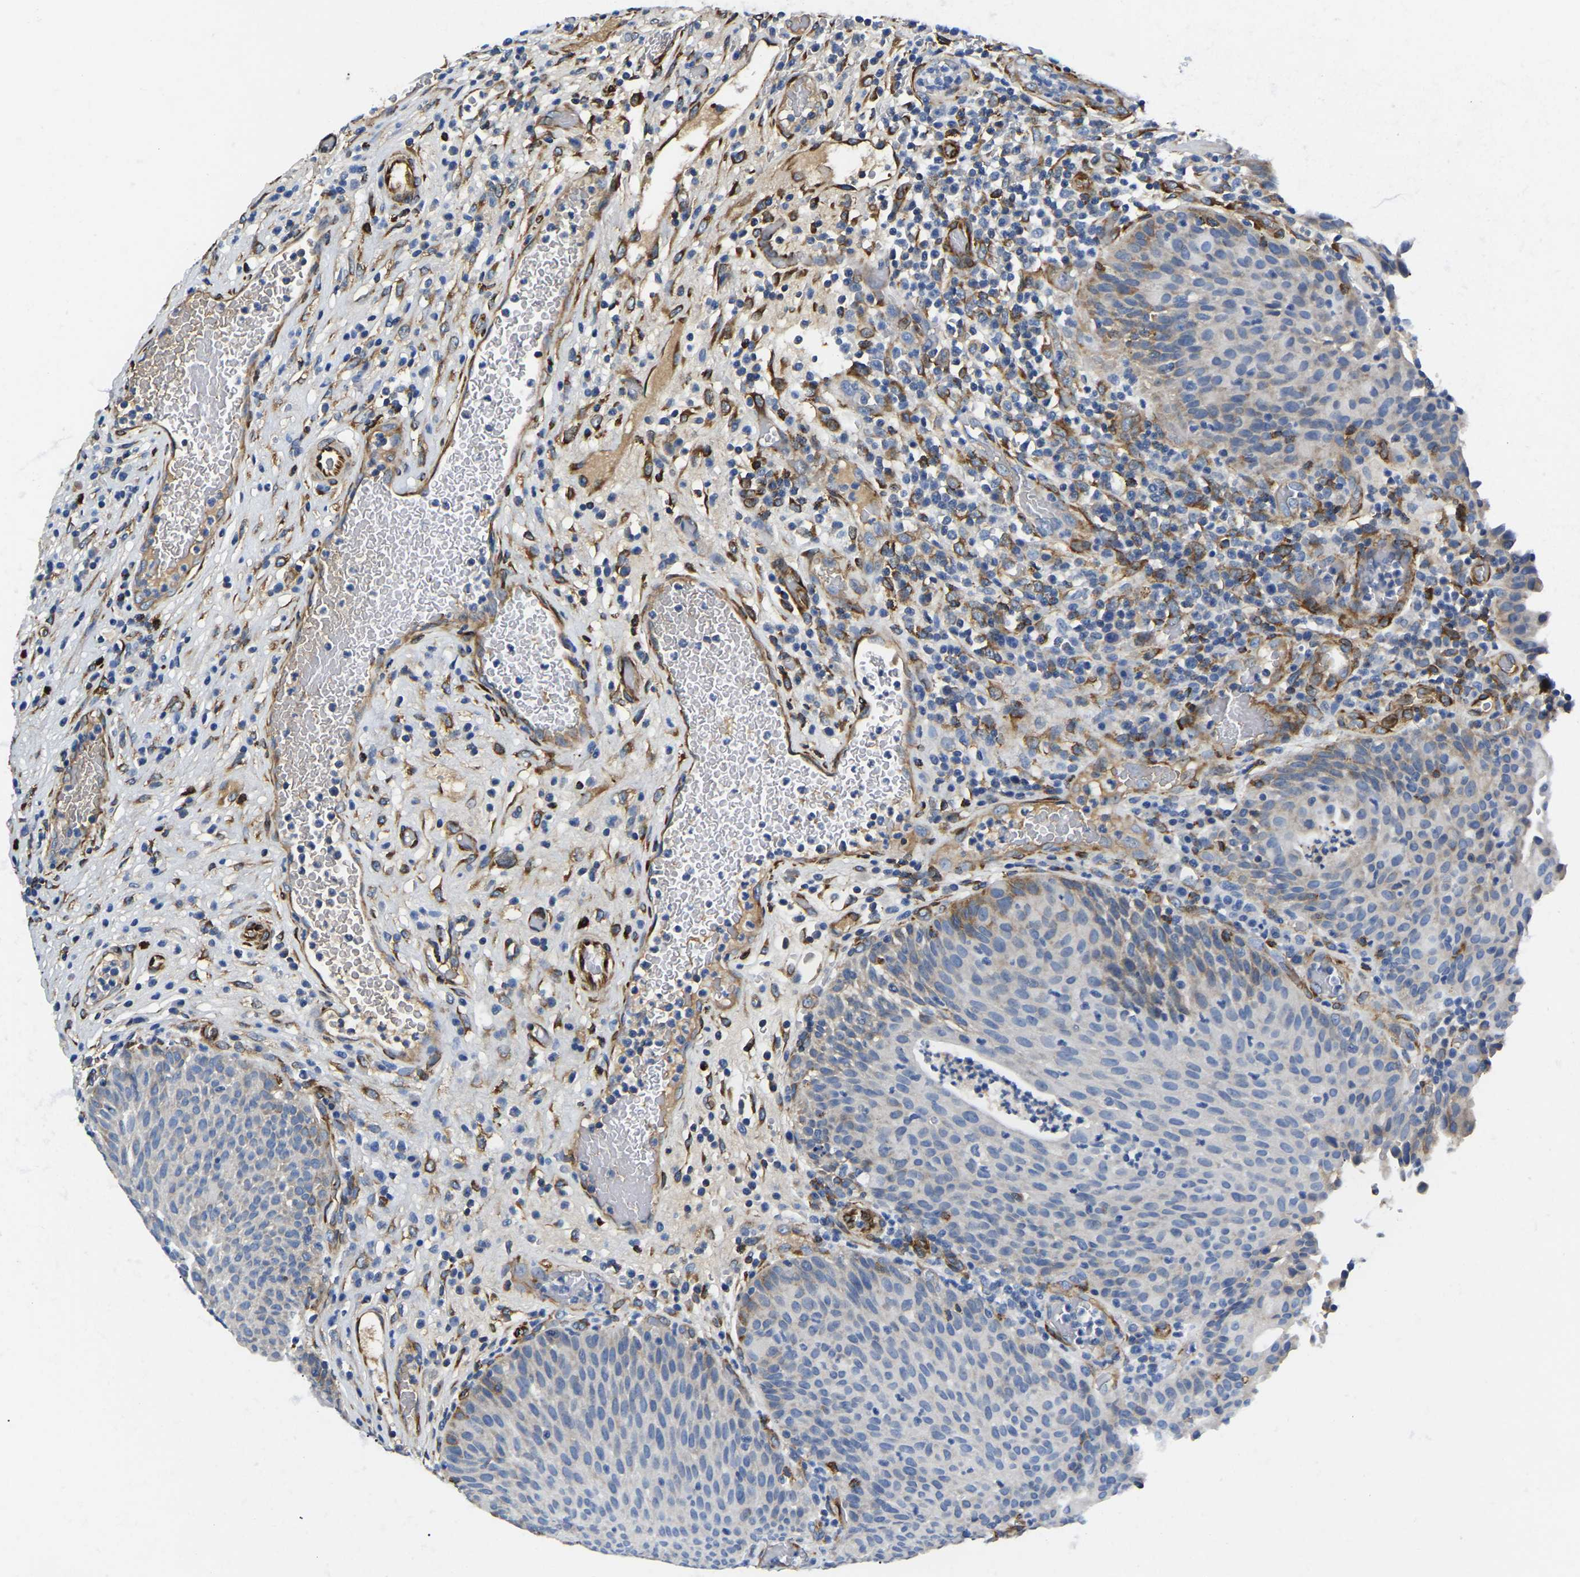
{"staining": {"intensity": "weak", "quantity": "<25%", "location": "cytoplasmic/membranous"}, "tissue": "urothelial cancer", "cell_type": "Tumor cells", "image_type": "cancer", "snomed": [{"axis": "morphology", "description": "Urothelial carcinoma, Low grade"}, {"axis": "topography", "description": "Urinary bladder"}], "caption": "Immunohistochemistry (IHC) of human urothelial carcinoma (low-grade) displays no positivity in tumor cells. Brightfield microscopy of immunohistochemistry (IHC) stained with DAB (brown) and hematoxylin (blue), captured at high magnification.", "gene": "DUSP8", "patient": {"sex": "female", "age": 75}}